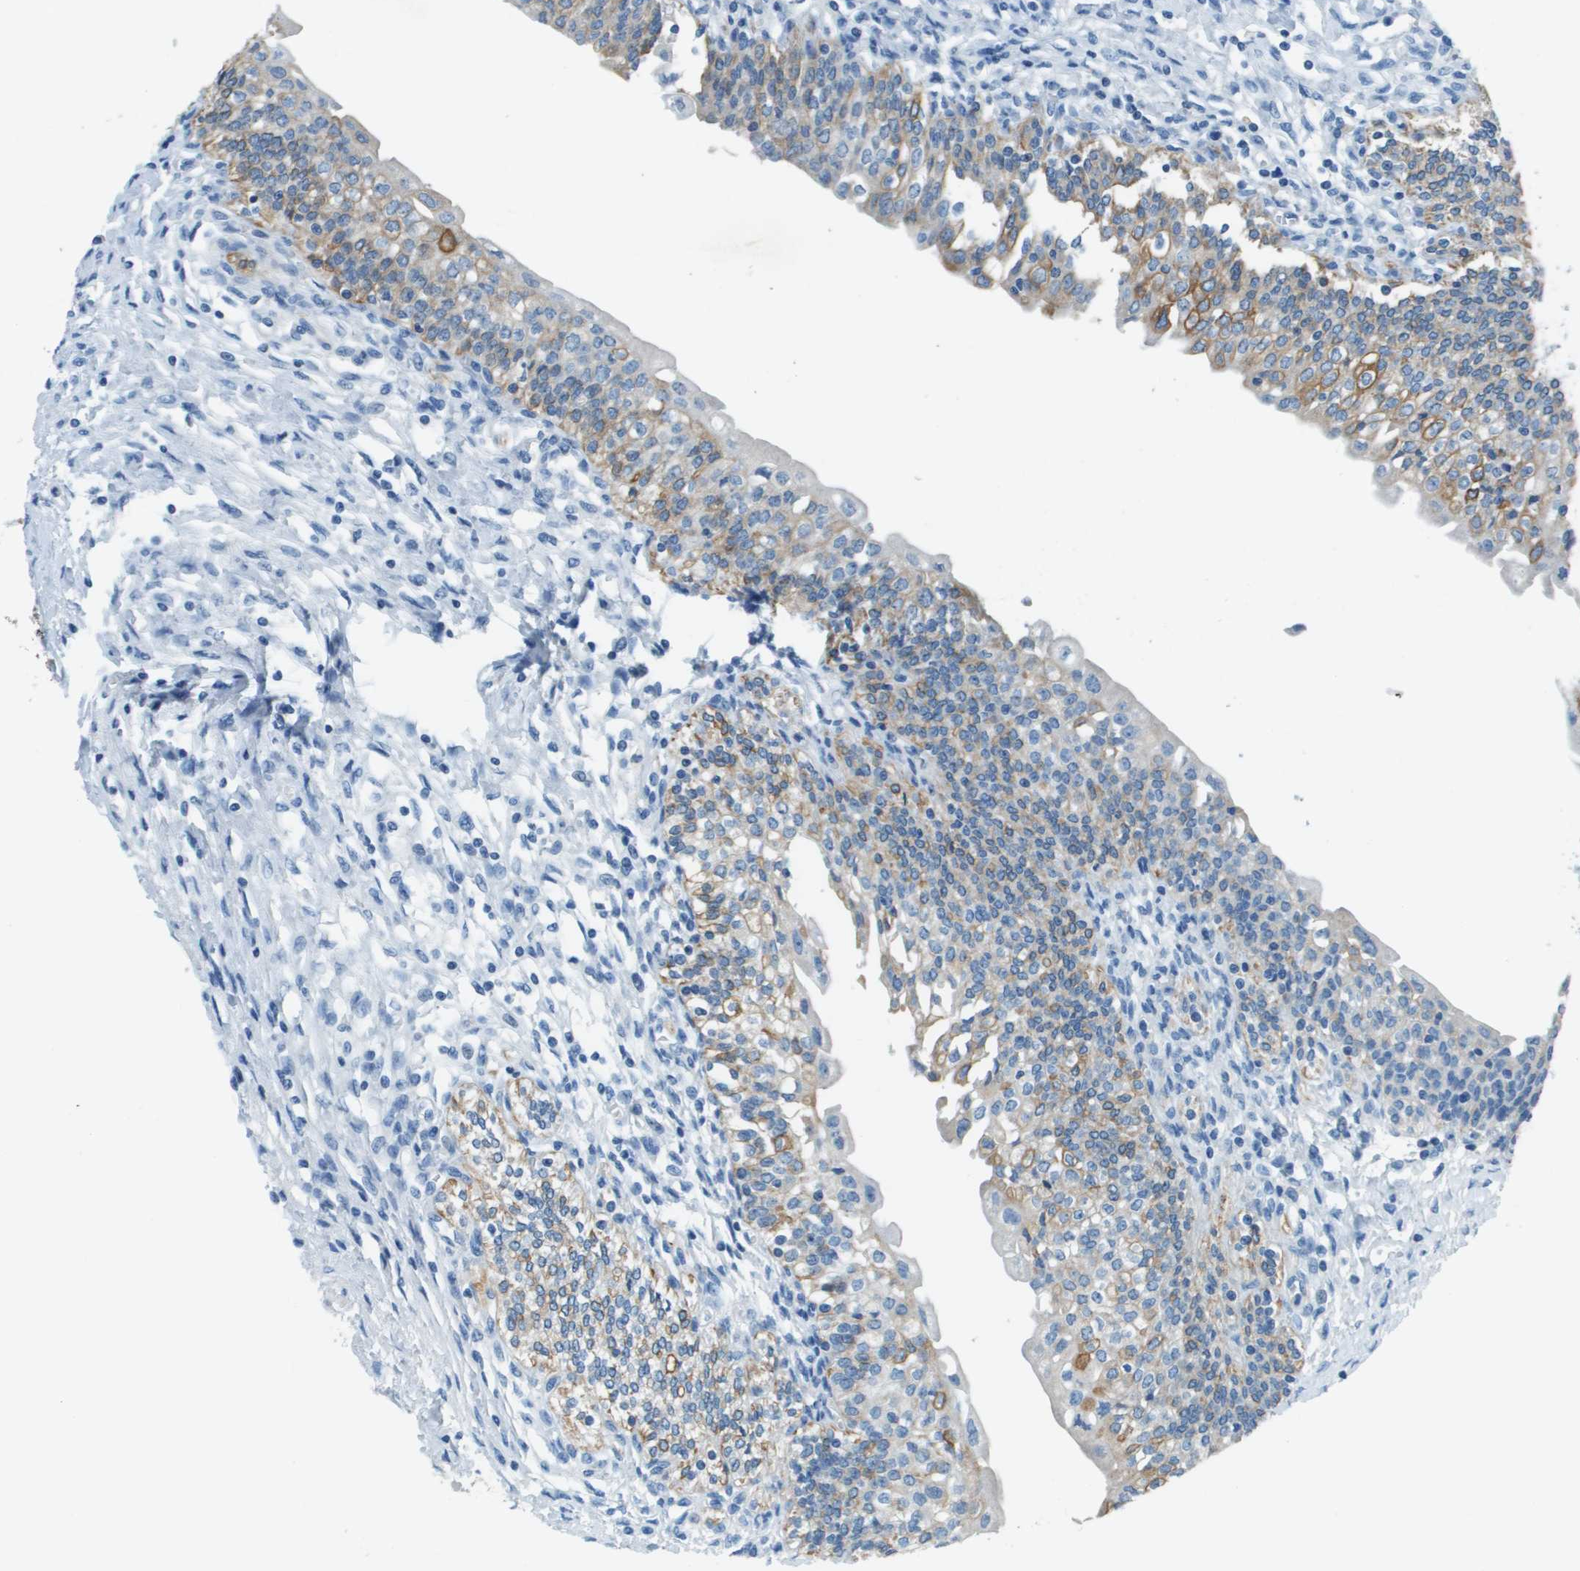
{"staining": {"intensity": "moderate", "quantity": "<25%", "location": "cytoplasmic/membranous"}, "tissue": "urinary bladder", "cell_type": "Urothelial cells", "image_type": "normal", "snomed": [{"axis": "morphology", "description": "Normal tissue, NOS"}, {"axis": "topography", "description": "Urinary bladder"}], "caption": "The image shows immunohistochemical staining of unremarkable urinary bladder. There is moderate cytoplasmic/membranous positivity is identified in approximately <25% of urothelial cells.", "gene": "SLC16A10", "patient": {"sex": "male", "age": 55}}